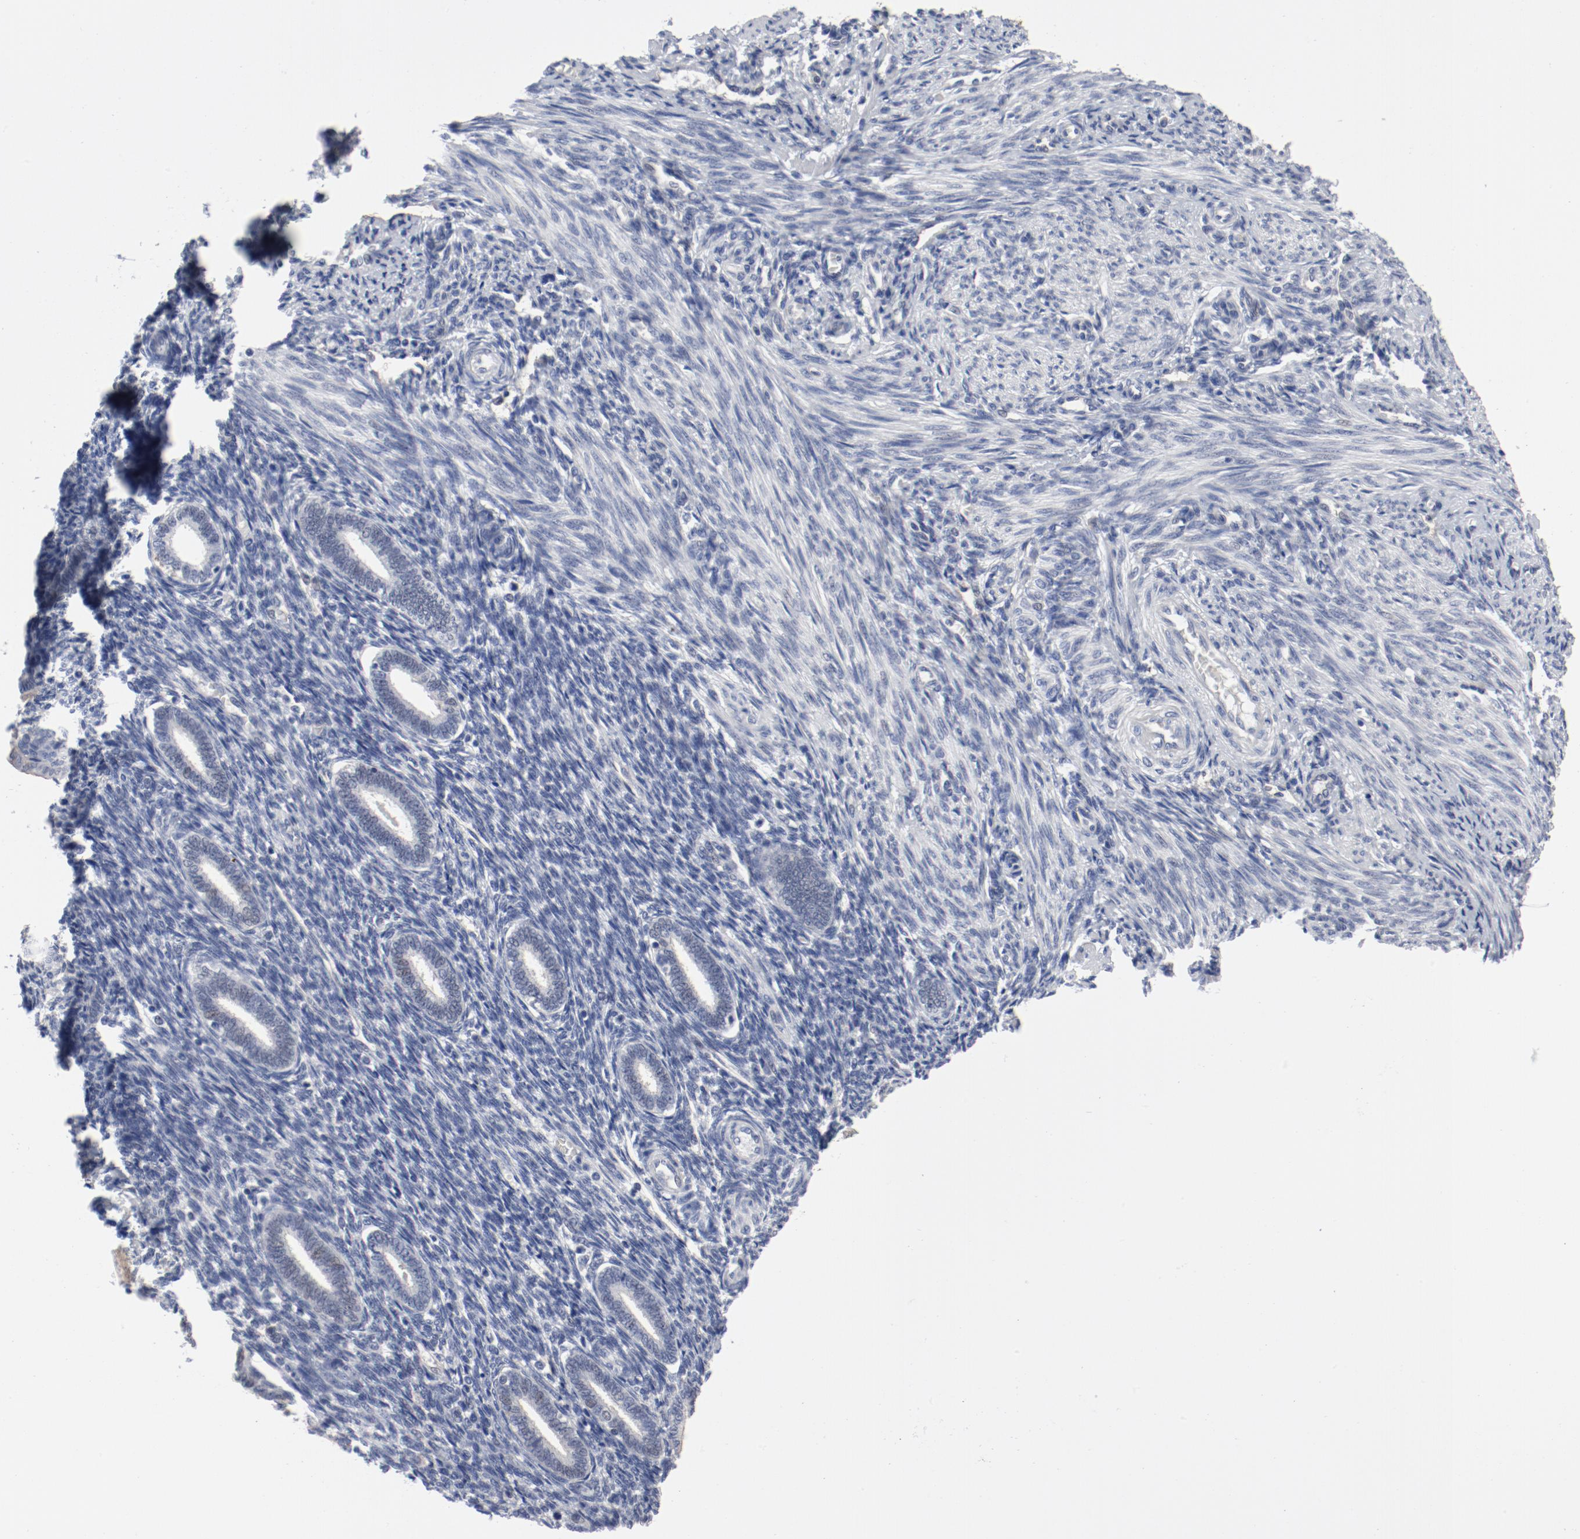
{"staining": {"intensity": "negative", "quantity": "none", "location": "none"}, "tissue": "endometrium", "cell_type": "Cells in endometrial stroma", "image_type": "normal", "snomed": [{"axis": "morphology", "description": "Normal tissue, NOS"}, {"axis": "topography", "description": "Endometrium"}], "caption": "High power microscopy image of an immunohistochemistry (IHC) photomicrograph of normal endometrium, revealing no significant staining in cells in endometrial stroma. (Immunohistochemistry, brightfield microscopy, high magnification).", "gene": "ANKLE2", "patient": {"sex": "female", "age": 27}}